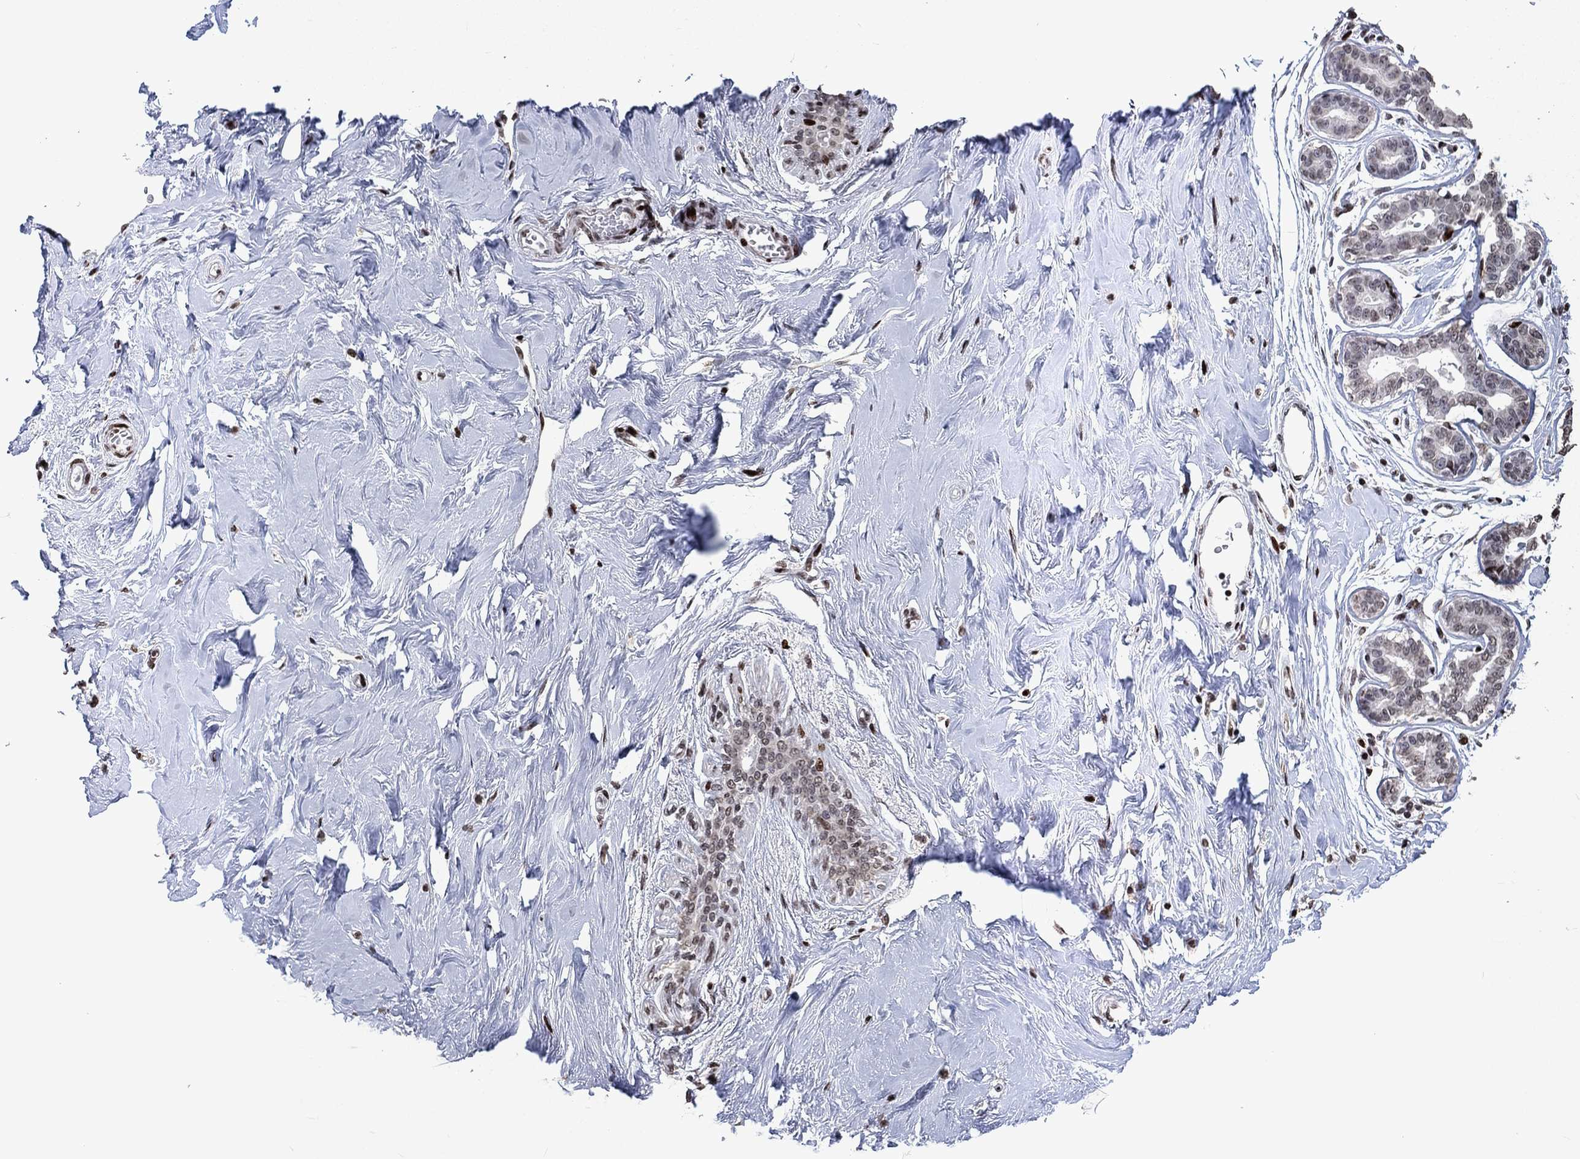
{"staining": {"intensity": "negative", "quantity": "none", "location": "none"}, "tissue": "breast", "cell_type": "Adipocytes", "image_type": "normal", "snomed": [{"axis": "morphology", "description": "Normal tissue, NOS"}, {"axis": "topography", "description": "Skin"}, {"axis": "topography", "description": "Breast"}], "caption": "DAB immunohistochemical staining of unremarkable human breast exhibits no significant positivity in adipocytes.", "gene": "SRSF3", "patient": {"sex": "female", "age": 43}}